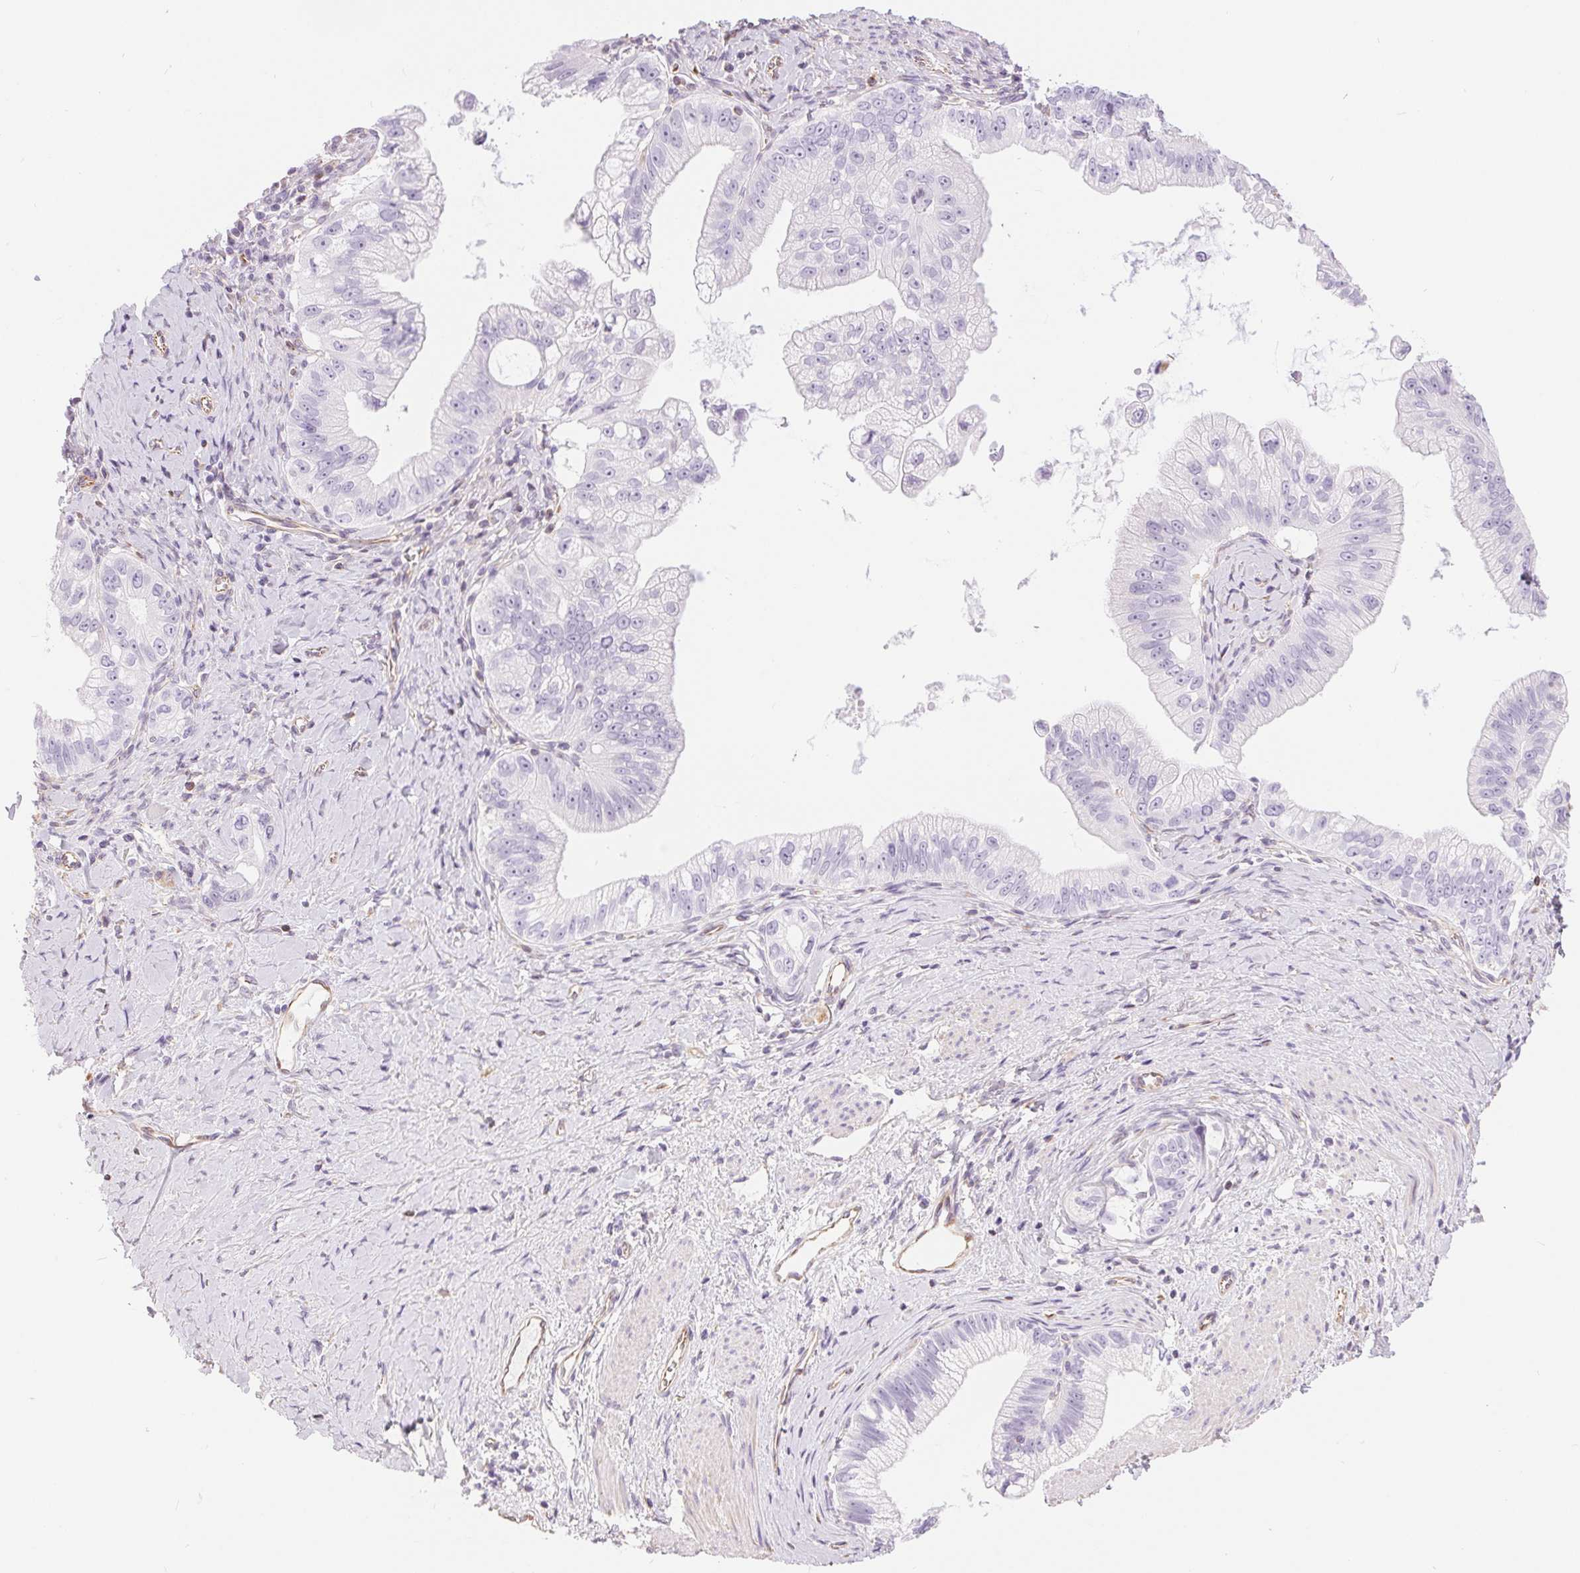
{"staining": {"intensity": "negative", "quantity": "none", "location": "none"}, "tissue": "pancreatic cancer", "cell_type": "Tumor cells", "image_type": "cancer", "snomed": [{"axis": "morphology", "description": "Adenocarcinoma, NOS"}, {"axis": "topography", "description": "Pancreas"}], "caption": "Pancreatic adenocarcinoma was stained to show a protein in brown. There is no significant staining in tumor cells.", "gene": "GFAP", "patient": {"sex": "male", "age": 70}}